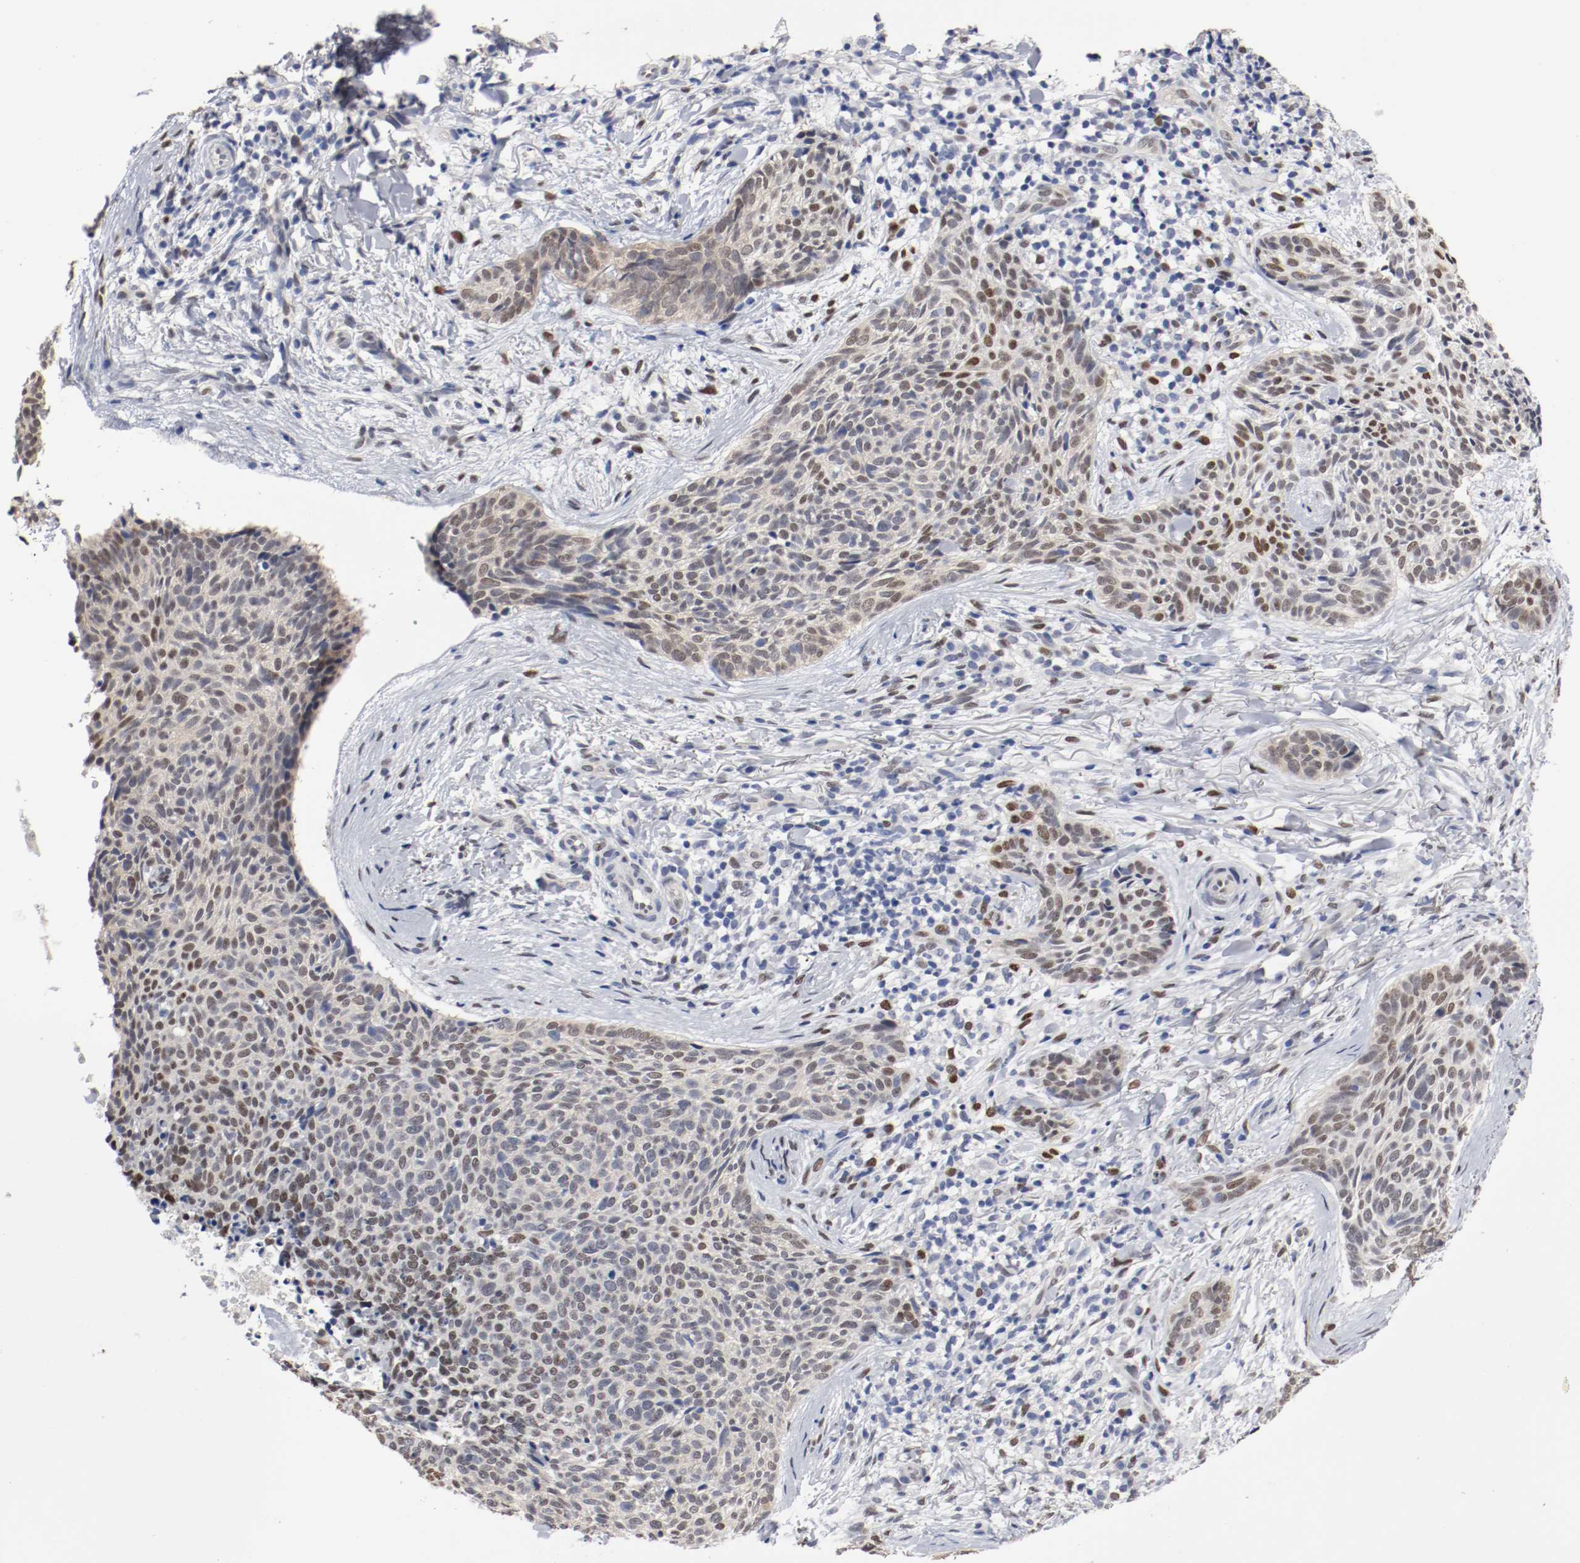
{"staining": {"intensity": "moderate", "quantity": "25%-75%", "location": "cytoplasmic/membranous,nuclear"}, "tissue": "skin cancer", "cell_type": "Tumor cells", "image_type": "cancer", "snomed": [{"axis": "morphology", "description": "Normal tissue, NOS"}, {"axis": "morphology", "description": "Basal cell carcinoma"}, {"axis": "topography", "description": "Skin"}], "caption": "IHC (DAB) staining of skin cancer displays moderate cytoplasmic/membranous and nuclear protein staining in approximately 25%-75% of tumor cells. The staining was performed using DAB (3,3'-diaminobenzidine) to visualize the protein expression in brown, while the nuclei were stained in blue with hematoxylin (Magnification: 20x).", "gene": "FOSL2", "patient": {"sex": "female", "age": 57}}